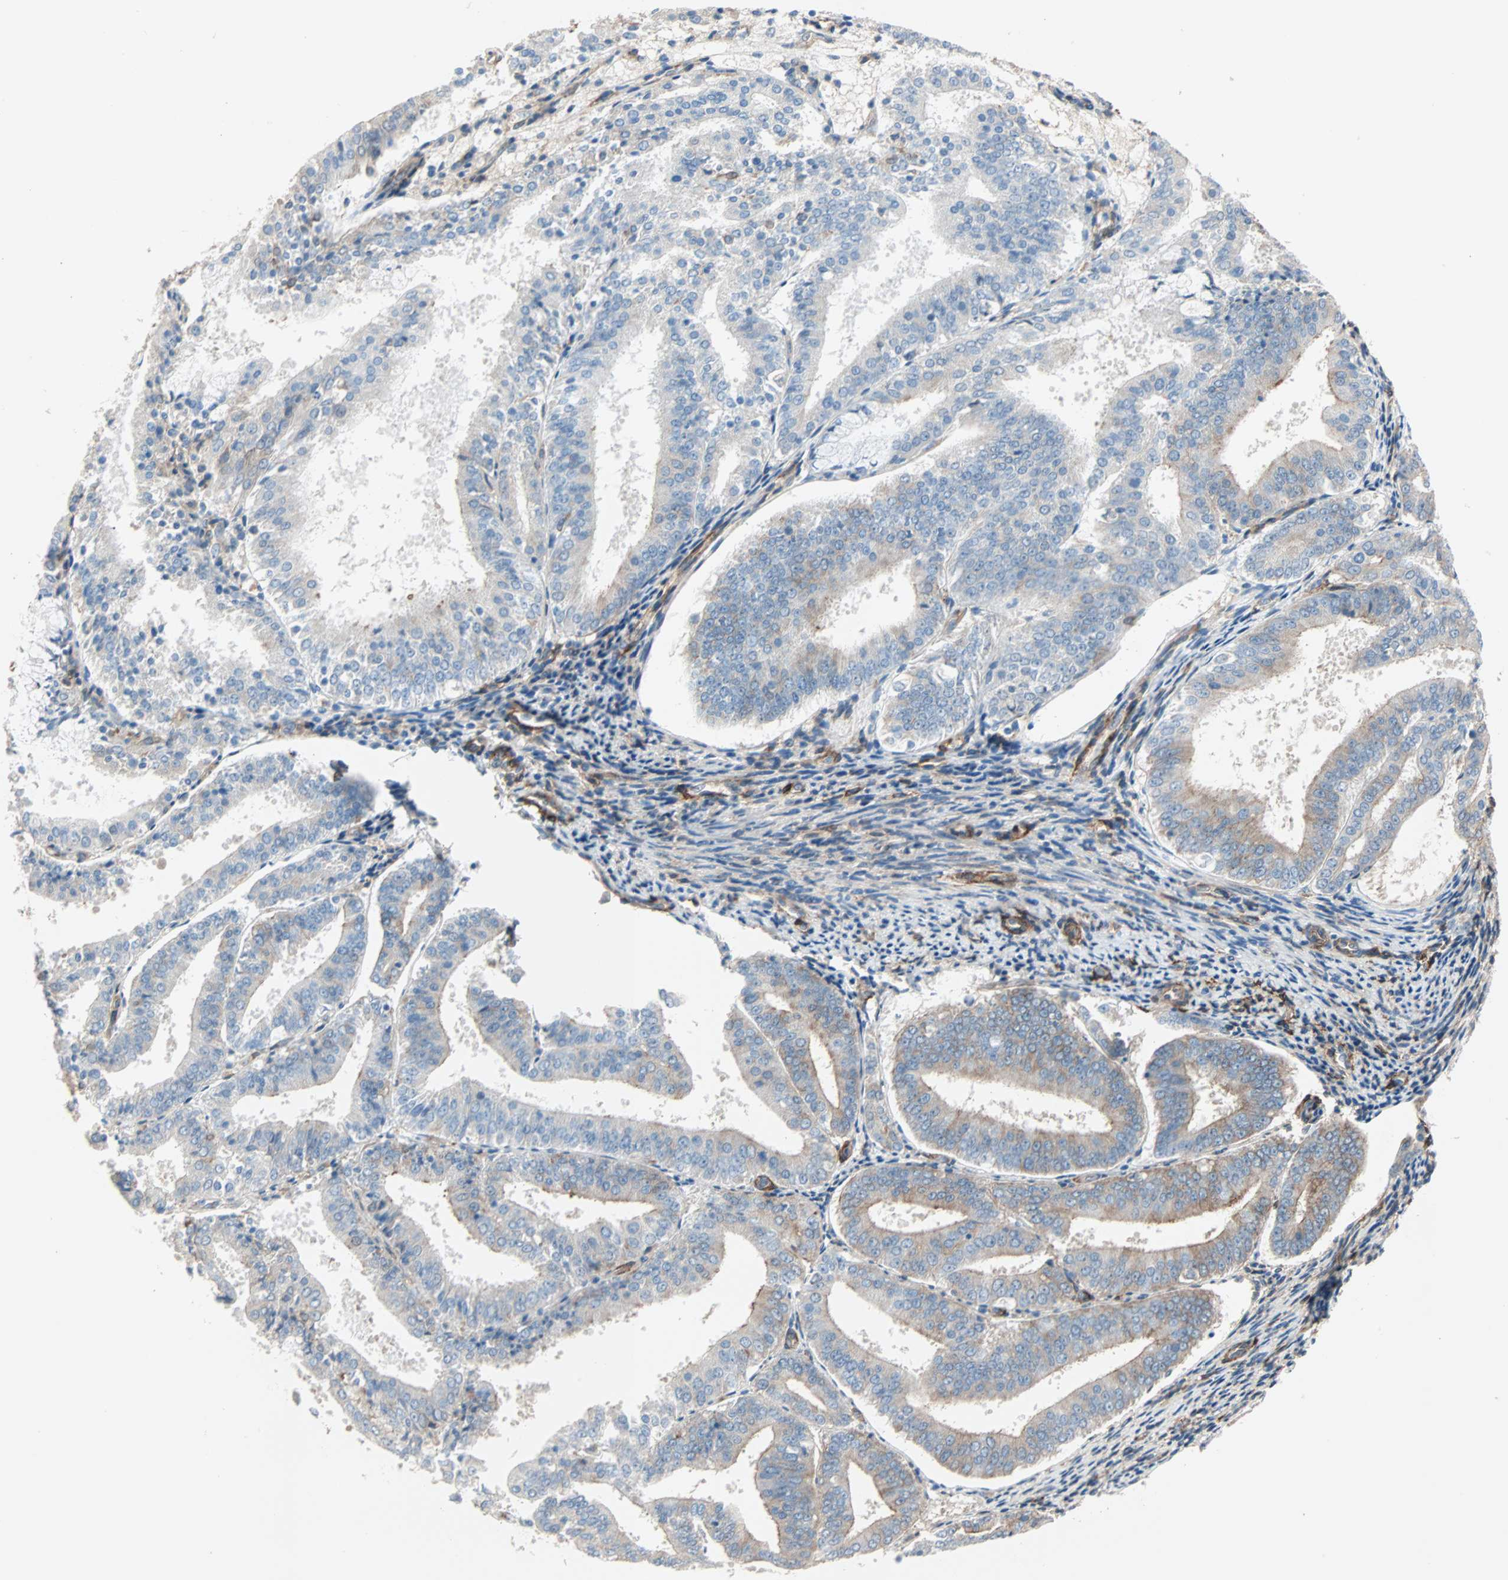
{"staining": {"intensity": "moderate", "quantity": "25%-75%", "location": "cytoplasmic/membranous"}, "tissue": "endometrial cancer", "cell_type": "Tumor cells", "image_type": "cancer", "snomed": [{"axis": "morphology", "description": "Adenocarcinoma, NOS"}, {"axis": "topography", "description": "Endometrium"}], "caption": "Human adenocarcinoma (endometrial) stained with a protein marker reveals moderate staining in tumor cells.", "gene": "EPB41L2", "patient": {"sex": "female", "age": 63}}